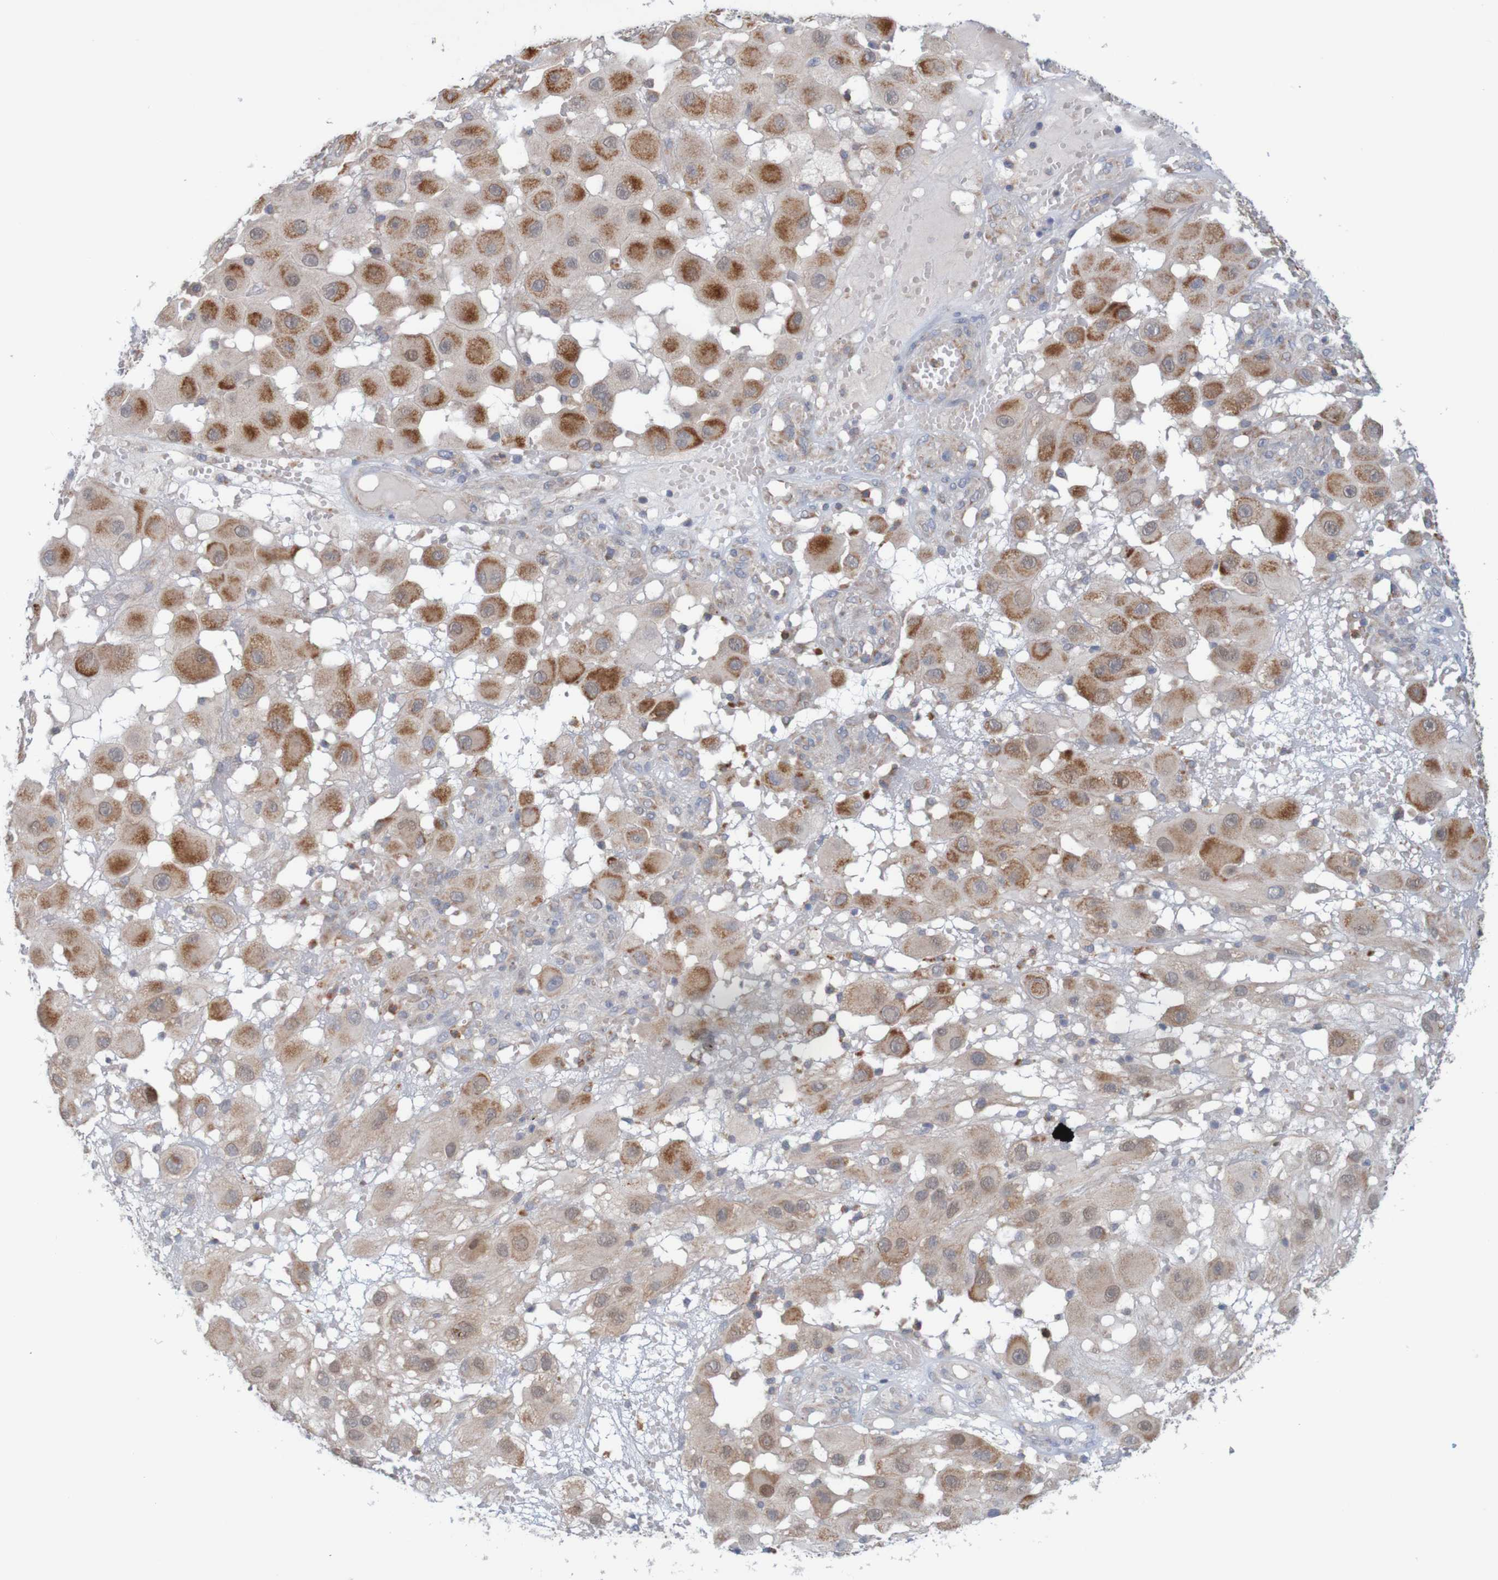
{"staining": {"intensity": "strong", "quantity": ">75%", "location": "cytoplasmic/membranous"}, "tissue": "melanoma", "cell_type": "Tumor cells", "image_type": "cancer", "snomed": [{"axis": "morphology", "description": "Malignant melanoma, NOS"}, {"axis": "topography", "description": "Skin"}], "caption": "A photomicrograph of human melanoma stained for a protein demonstrates strong cytoplasmic/membranous brown staining in tumor cells.", "gene": "NAV2", "patient": {"sex": "female", "age": 81}}